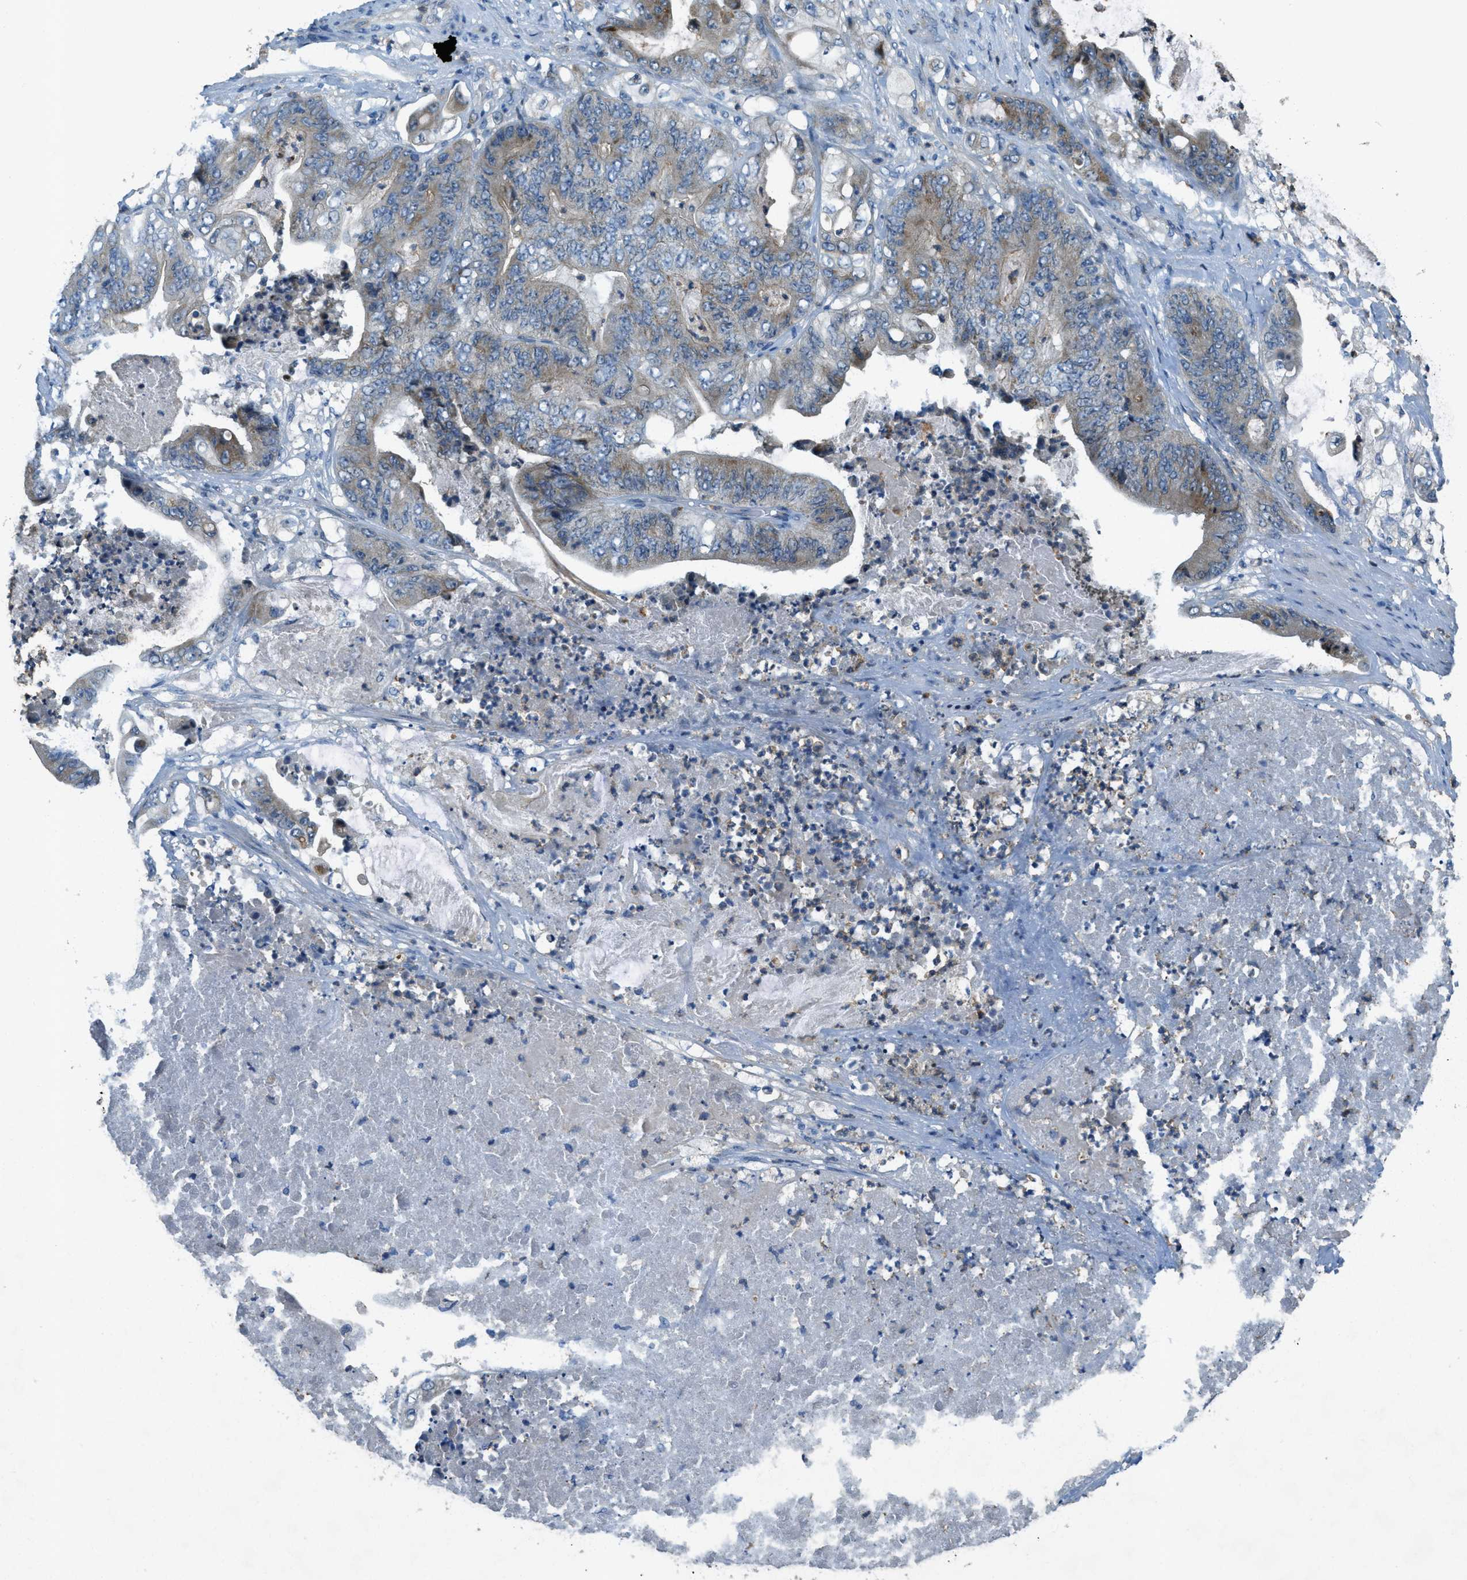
{"staining": {"intensity": "weak", "quantity": "25%-75%", "location": "cytoplasmic/membranous"}, "tissue": "stomach cancer", "cell_type": "Tumor cells", "image_type": "cancer", "snomed": [{"axis": "morphology", "description": "Adenocarcinoma, NOS"}, {"axis": "topography", "description": "Stomach"}], "caption": "The immunohistochemical stain labels weak cytoplasmic/membranous expression in tumor cells of stomach adenocarcinoma tissue. Nuclei are stained in blue.", "gene": "SNX14", "patient": {"sex": "female", "age": 73}}